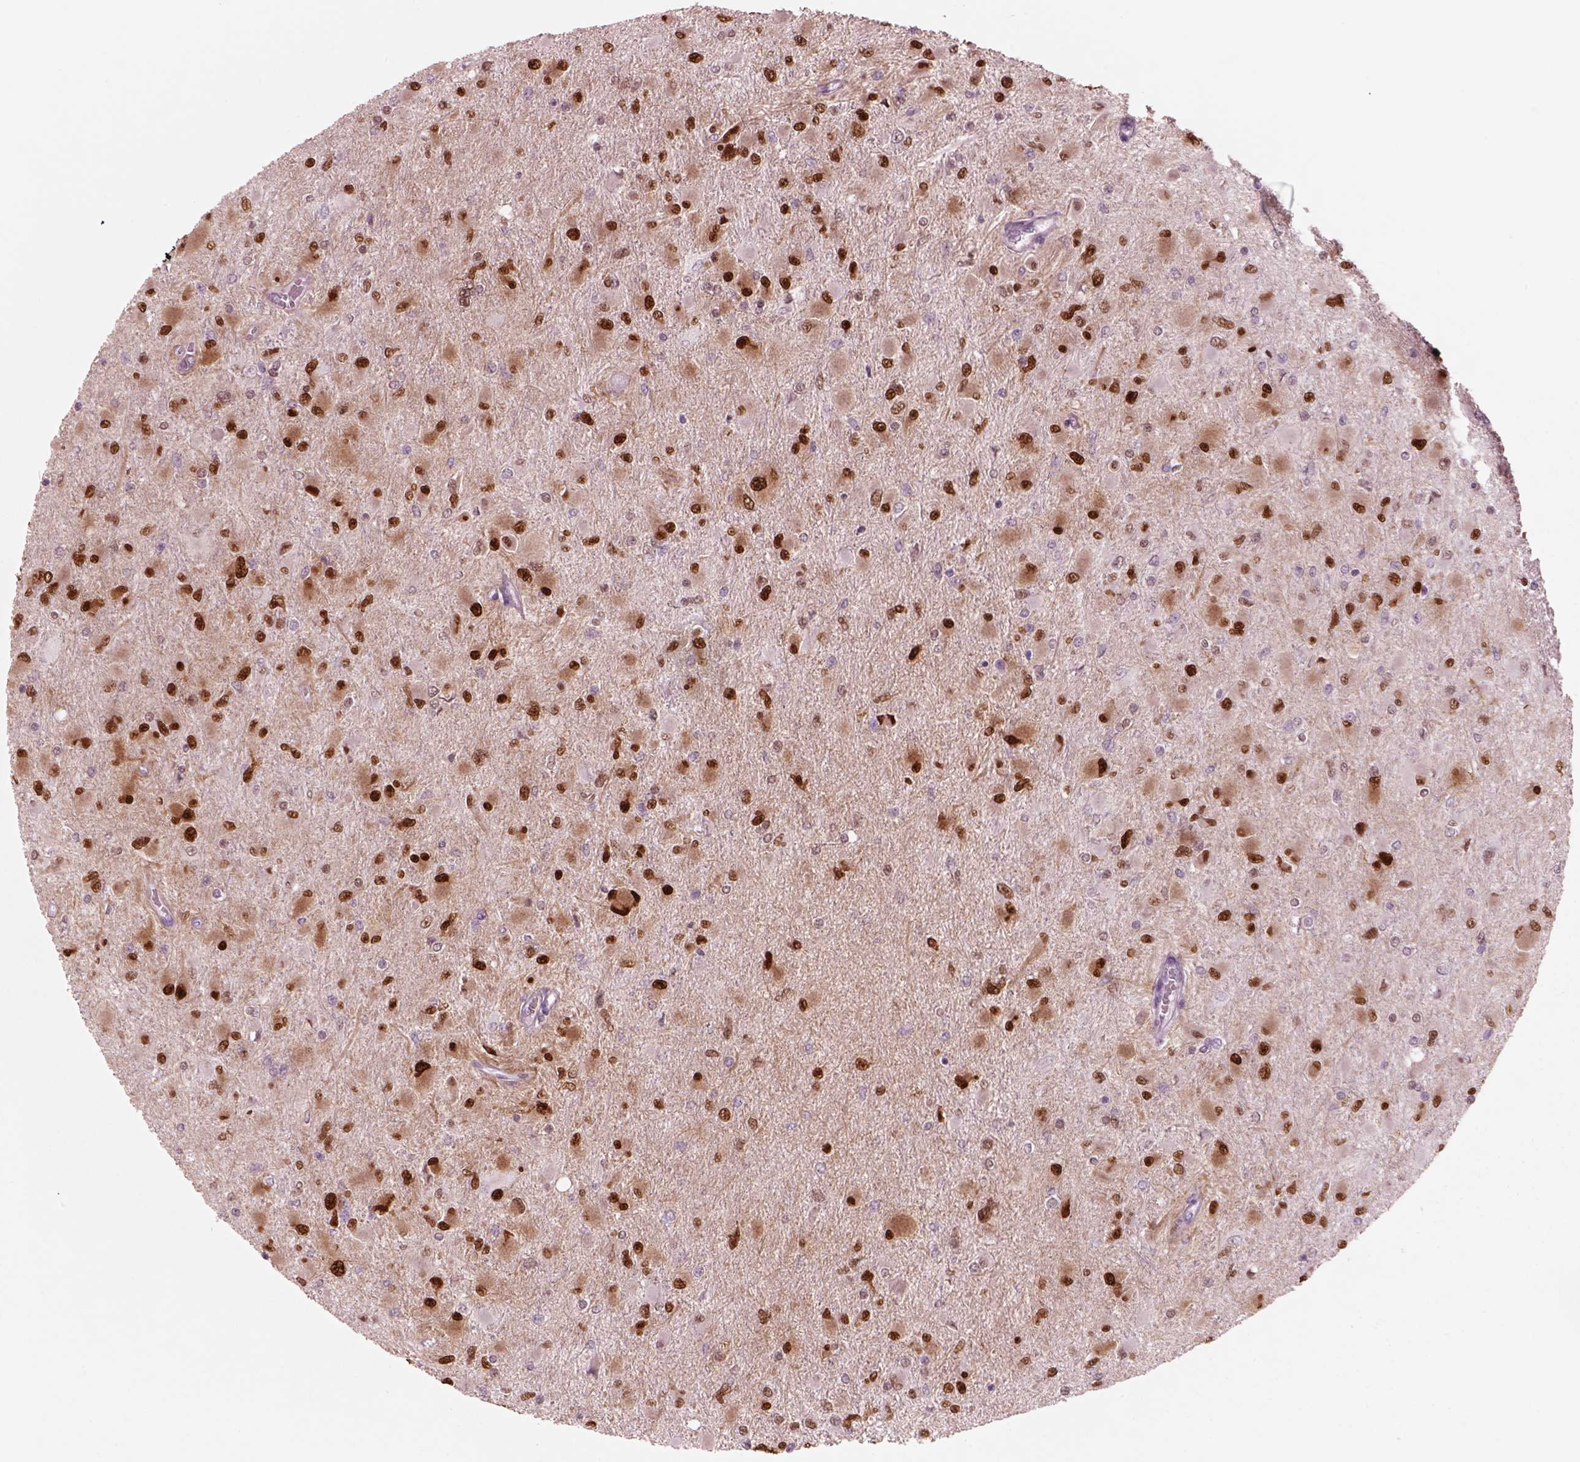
{"staining": {"intensity": "strong", "quantity": ">75%", "location": "nuclear"}, "tissue": "glioma", "cell_type": "Tumor cells", "image_type": "cancer", "snomed": [{"axis": "morphology", "description": "Glioma, malignant, High grade"}, {"axis": "topography", "description": "Cerebral cortex"}], "caption": "Protein expression analysis of human glioma reveals strong nuclear staining in about >75% of tumor cells.", "gene": "SOX9", "patient": {"sex": "female", "age": 36}}